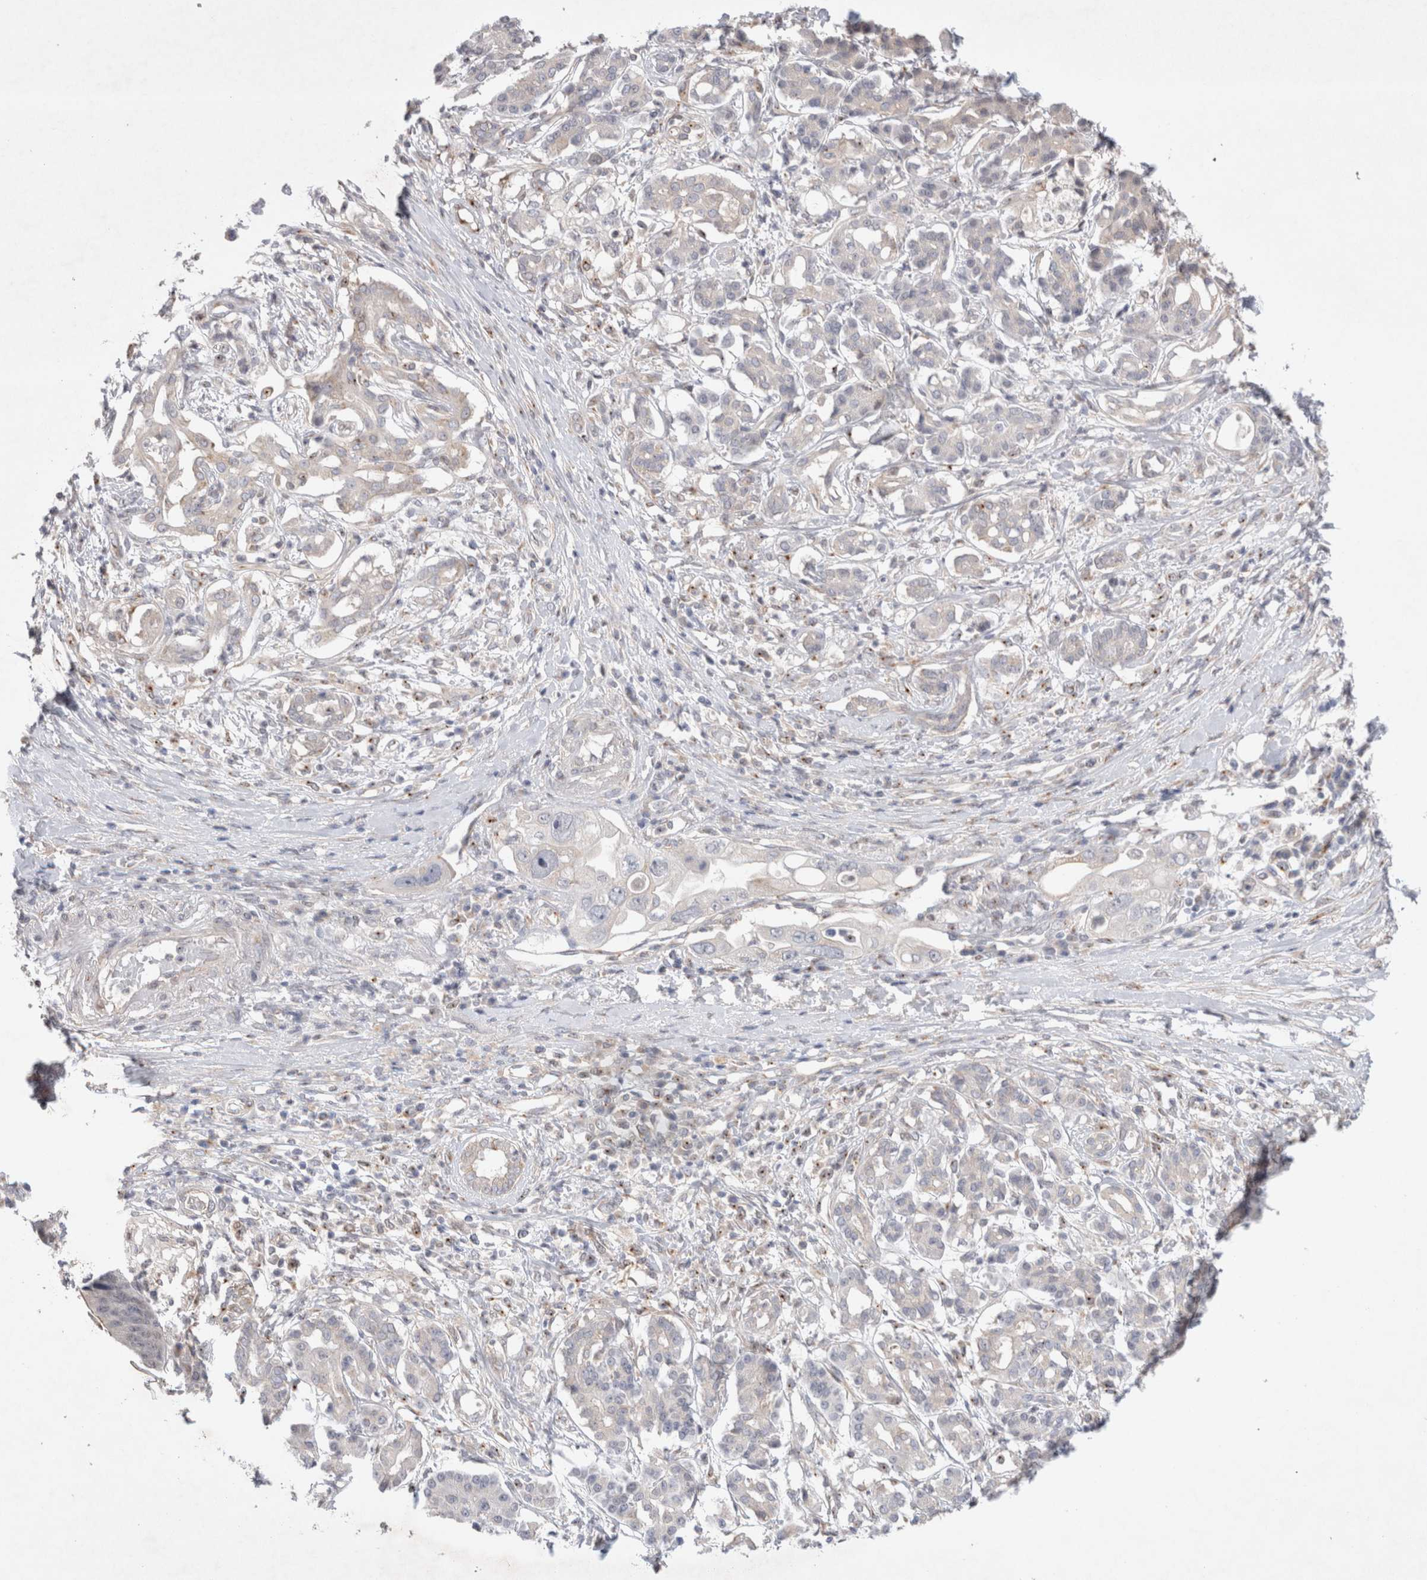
{"staining": {"intensity": "negative", "quantity": "none", "location": "none"}, "tissue": "pancreatic cancer", "cell_type": "Tumor cells", "image_type": "cancer", "snomed": [{"axis": "morphology", "description": "Adenocarcinoma, NOS"}, {"axis": "topography", "description": "Pancreas"}], "caption": "Immunohistochemical staining of pancreatic cancer (adenocarcinoma) demonstrates no significant positivity in tumor cells. (DAB immunohistochemistry, high magnification).", "gene": "BICD2", "patient": {"sex": "female", "age": 56}}